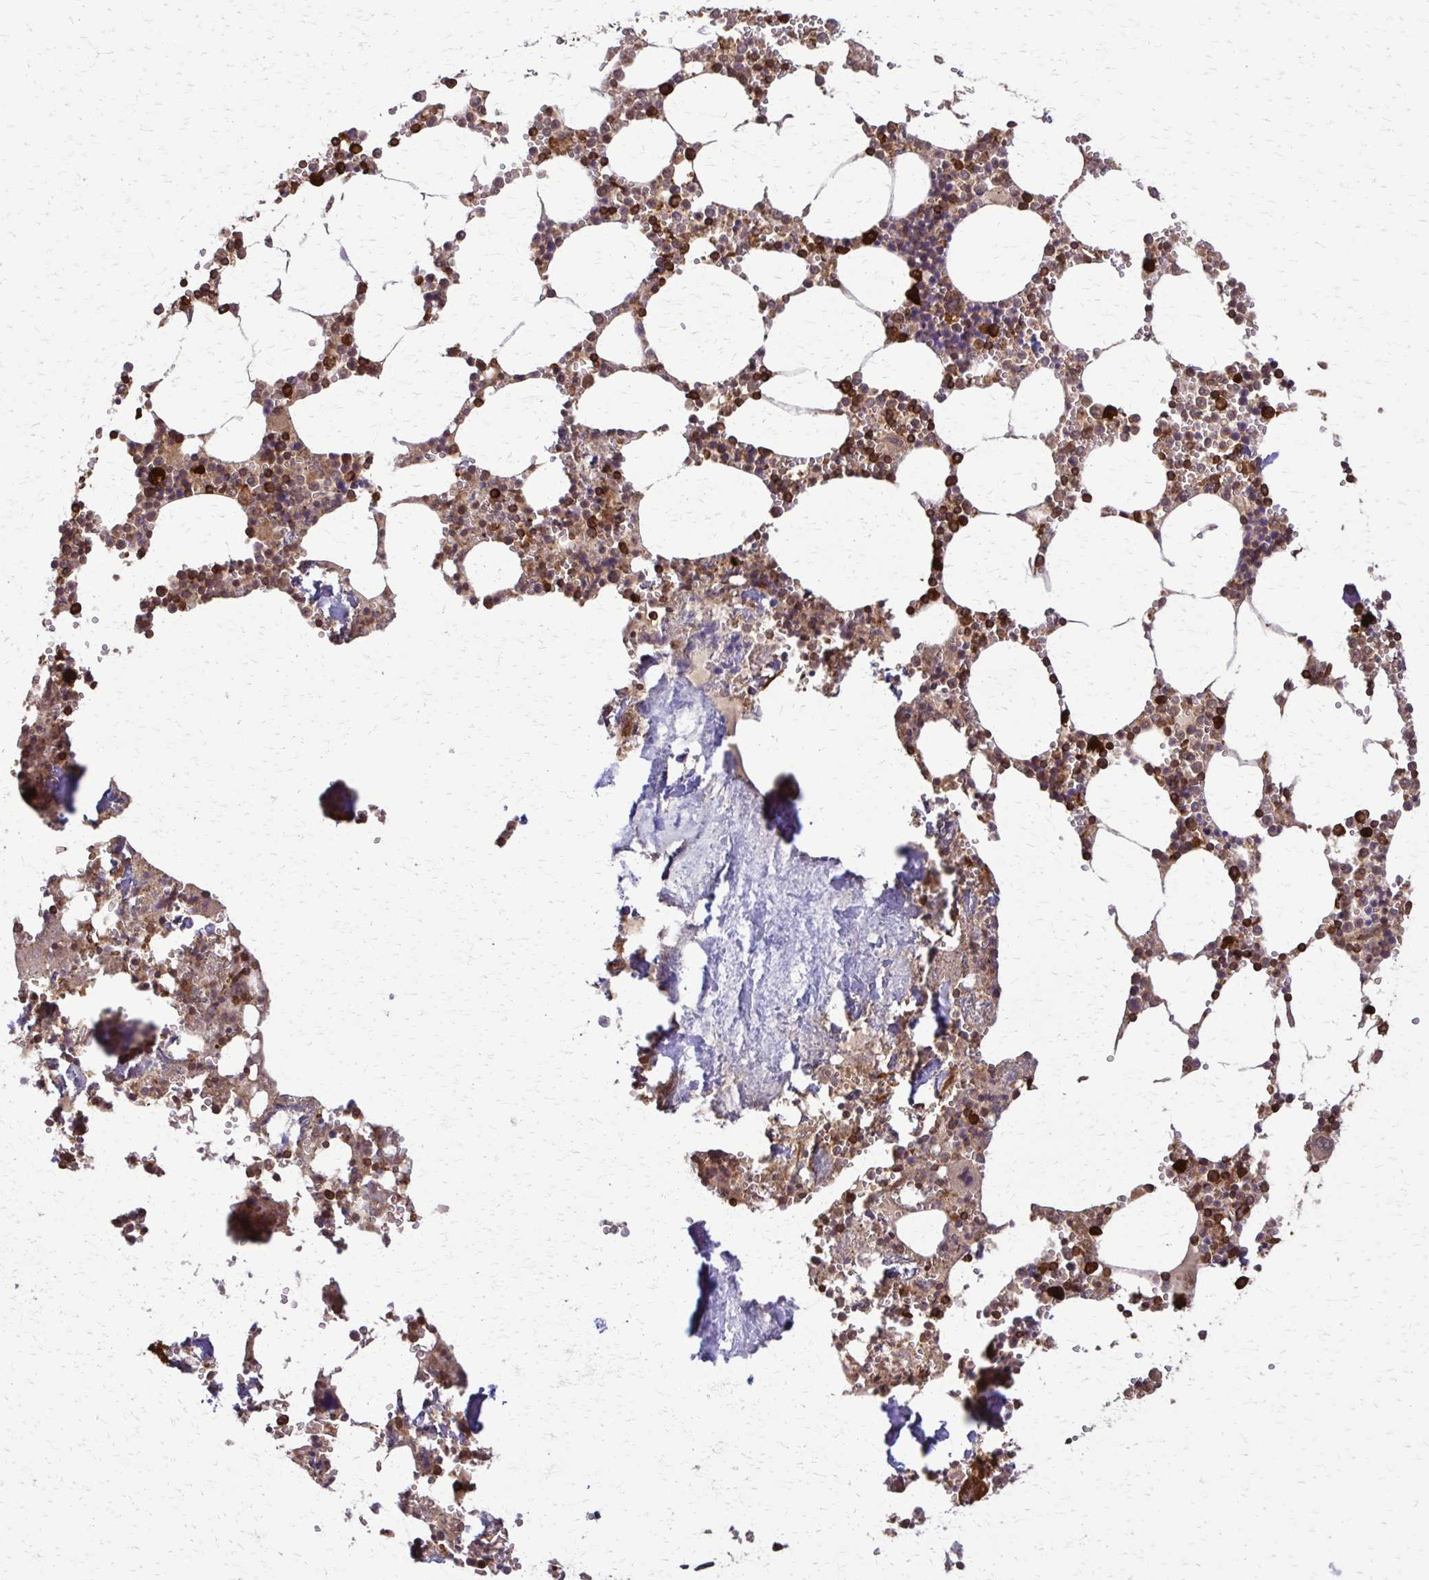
{"staining": {"intensity": "strong", "quantity": "25%-75%", "location": "cytoplasmic/membranous"}, "tissue": "bone marrow", "cell_type": "Hematopoietic cells", "image_type": "normal", "snomed": [{"axis": "morphology", "description": "Normal tissue, NOS"}, {"axis": "topography", "description": "Bone marrow"}], "caption": "Hematopoietic cells reveal strong cytoplasmic/membranous staining in approximately 25%-75% of cells in benign bone marrow.", "gene": "EEF2", "patient": {"sex": "male", "age": 54}}